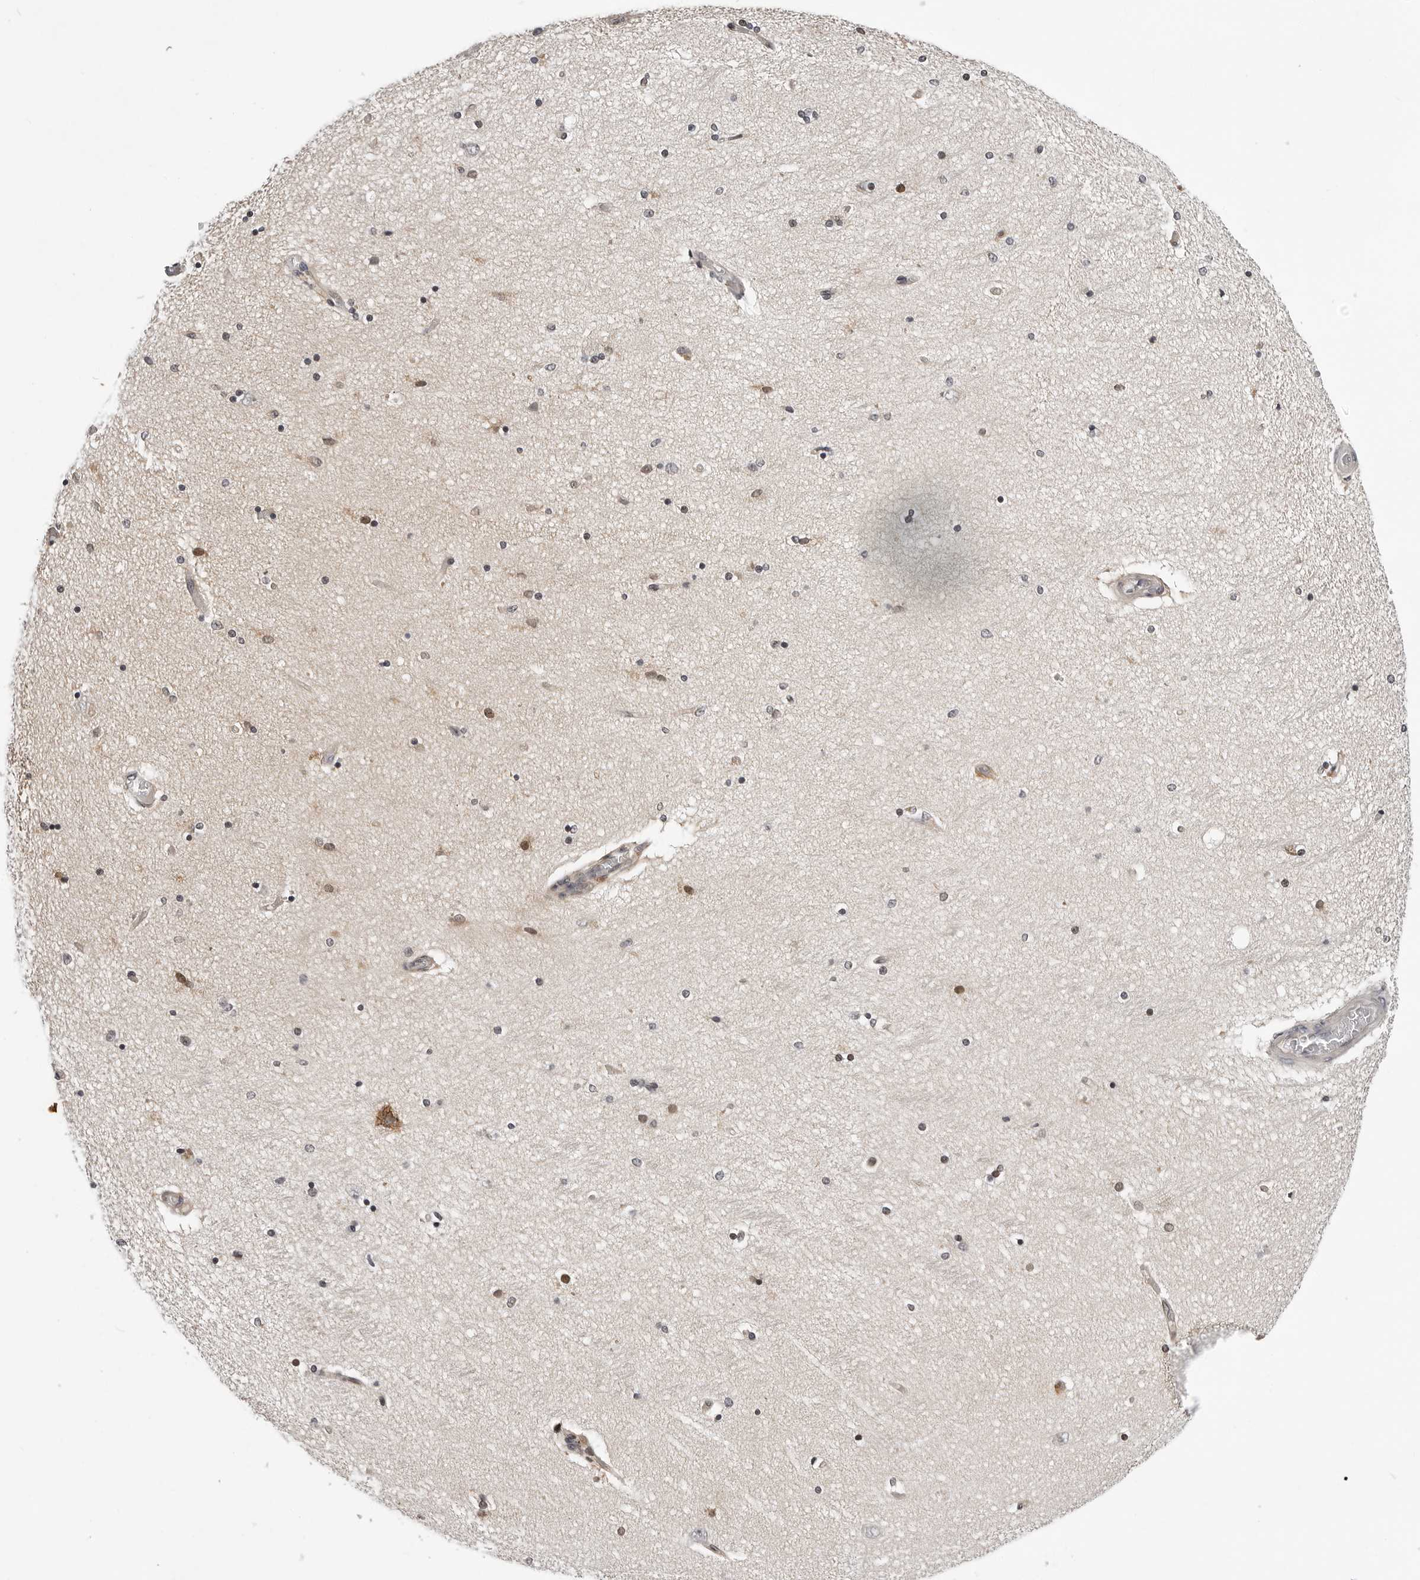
{"staining": {"intensity": "moderate", "quantity": "<25%", "location": "nuclear"}, "tissue": "hippocampus", "cell_type": "Glial cells", "image_type": "normal", "snomed": [{"axis": "morphology", "description": "Normal tissue, NOS"}, {"axis": "topography", "description": "Hippocampus"}], "caption": "Protein expression analysis of benign hippocampus demonstrates moderate nuclear positivity in about <25% of glial cells.", "gene": "KIAA1614", "patient": {"sex": "female", "age": 54}}